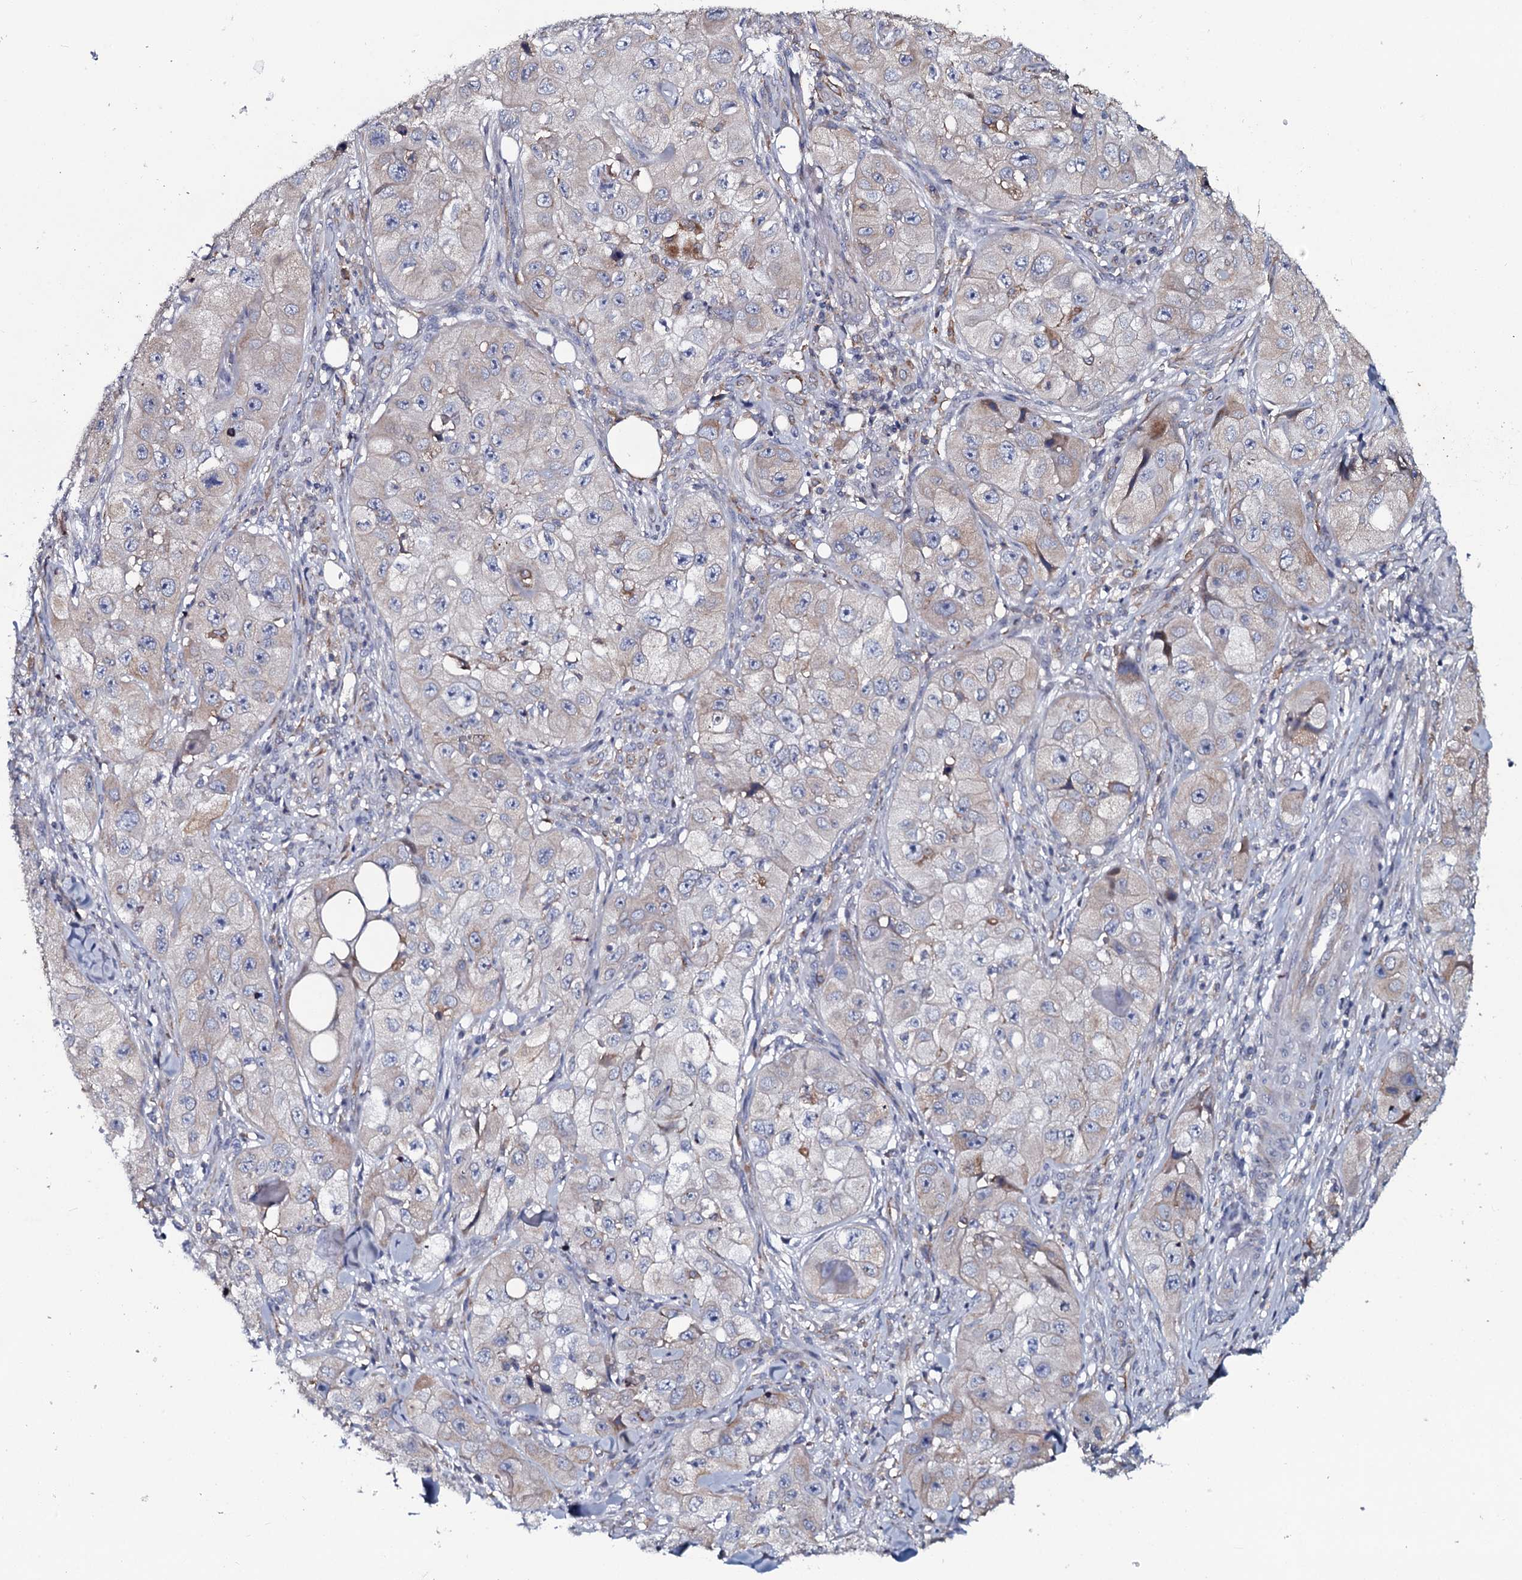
{"staining": {"intensity": "negative", "quantity": "none", "location": "none"}, "tissue": "skin cancer", "cell_type": "Tumor cells", "image_type": "cancer", "snomed": [{"axis": "morphology", "description": "Squamous cell carcinoma, NOS"}, {"axis": "topography", "description": "Skin"}, {"axis": "topography", "description": "Subcutis"}], "caption": "DAB (3,3'-diaminobenzidine) immunohistochemical staining of human skin cancer (squamous cell carcinoma) shows no significant expression in tumor cells.", "gene": "TMEM151A", "patient": {"sex": "male", "age": 73}}